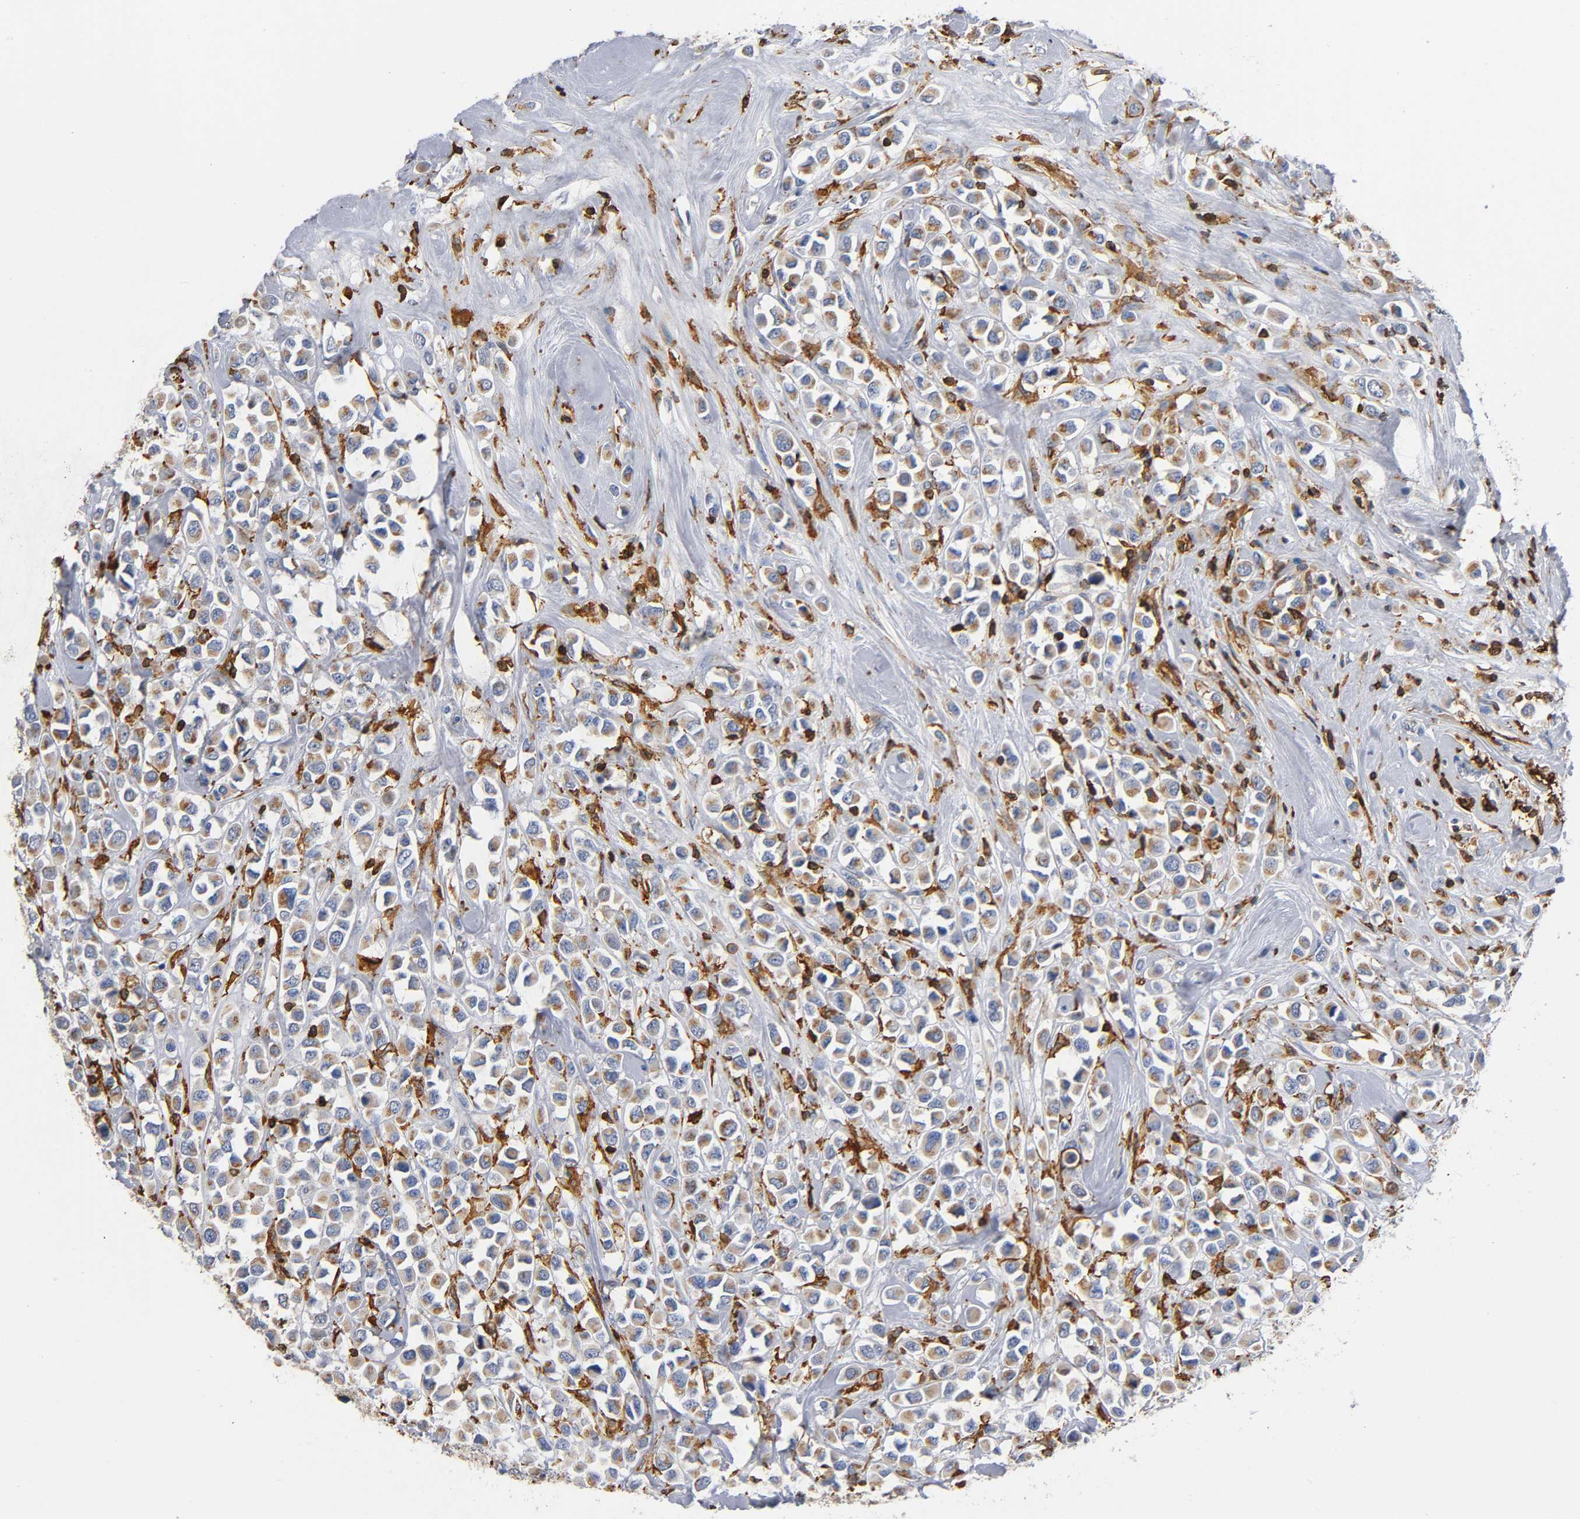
{"staining": {"intensity": "moderate", "quantity": ">75%", "location": "cytoplasmic/membranous"}, "tissue": "breast cancer", "cell_type": "Tumor cells", "image_type": "cancer", "snomed": [{"axis": "morphology", "description": "Duct carcinoma"}, {"axis": "topography", "description": "Breast"}], "caption": "Immunohistochemistry photomicrograph of human breast cancer (invasive ductal carcinoma) stained for a protein (brown), which displays medium levels of moderate cytoplasmic/membranous staining in about >75% of tumor cells.", "gene": "CAPN10", "patient": {"sex": "female", "age": 61}}